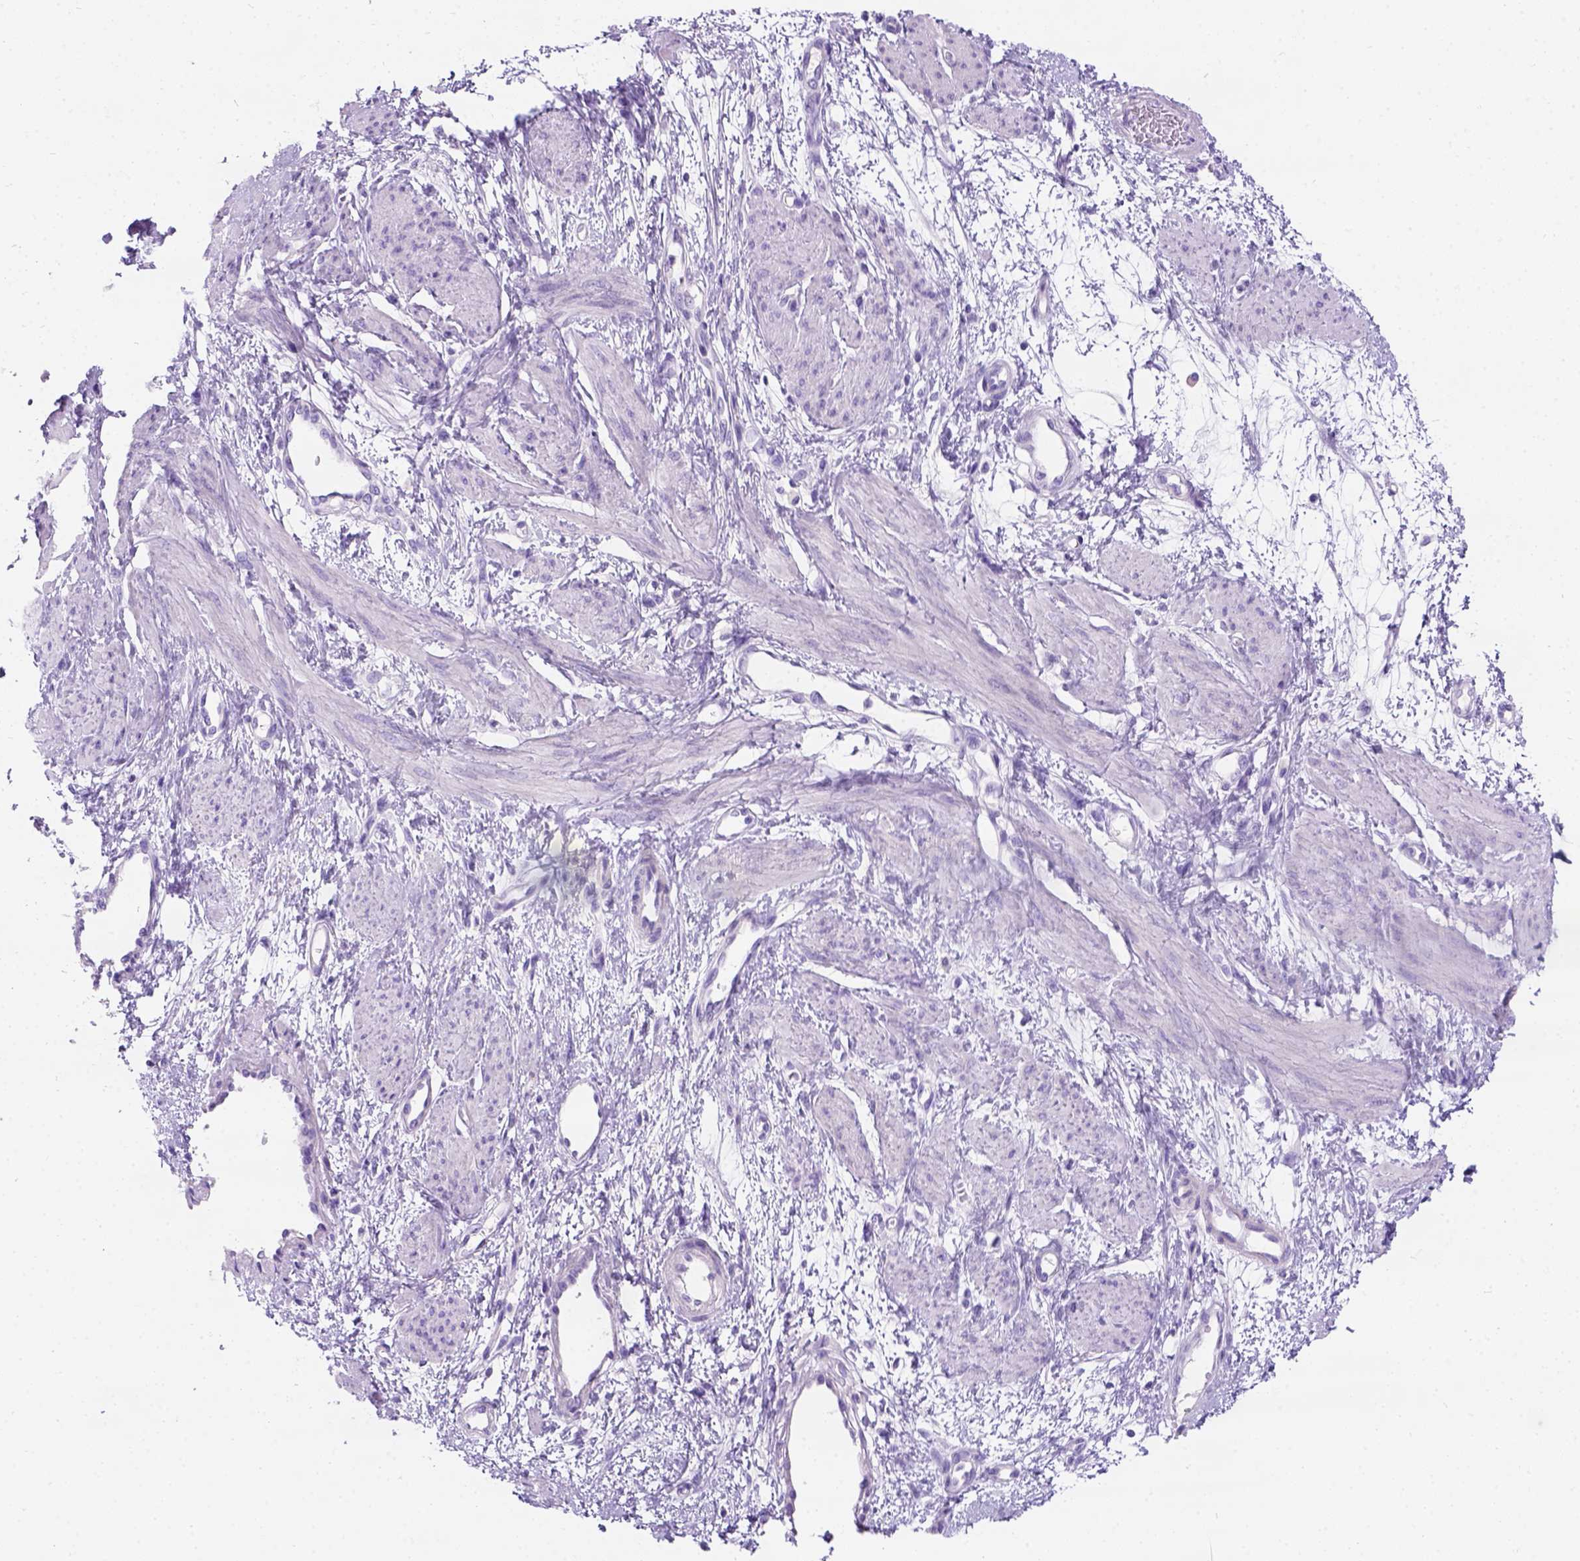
{"staining": {"intensity": "negative", "quantity": "none", "location": "none"}, "tissue": "smooth muscle", "cell_type": "Smooth muscle cells", "image_type": "normal", "snomed": [{"axis": "morphology", "description": "Normal tissue, NOS"}, {"axis": "topography", "description": "Smooth muscle"}, {"axis": "topography", "description": "Uterus"}], "caption": "Immunohistochemistry (IHC) of normal smooth muscle demonstrates no staining in smooth muscle cells.", "gene": "C7orf57", "patient": {"sex": "female", "age": 39}}